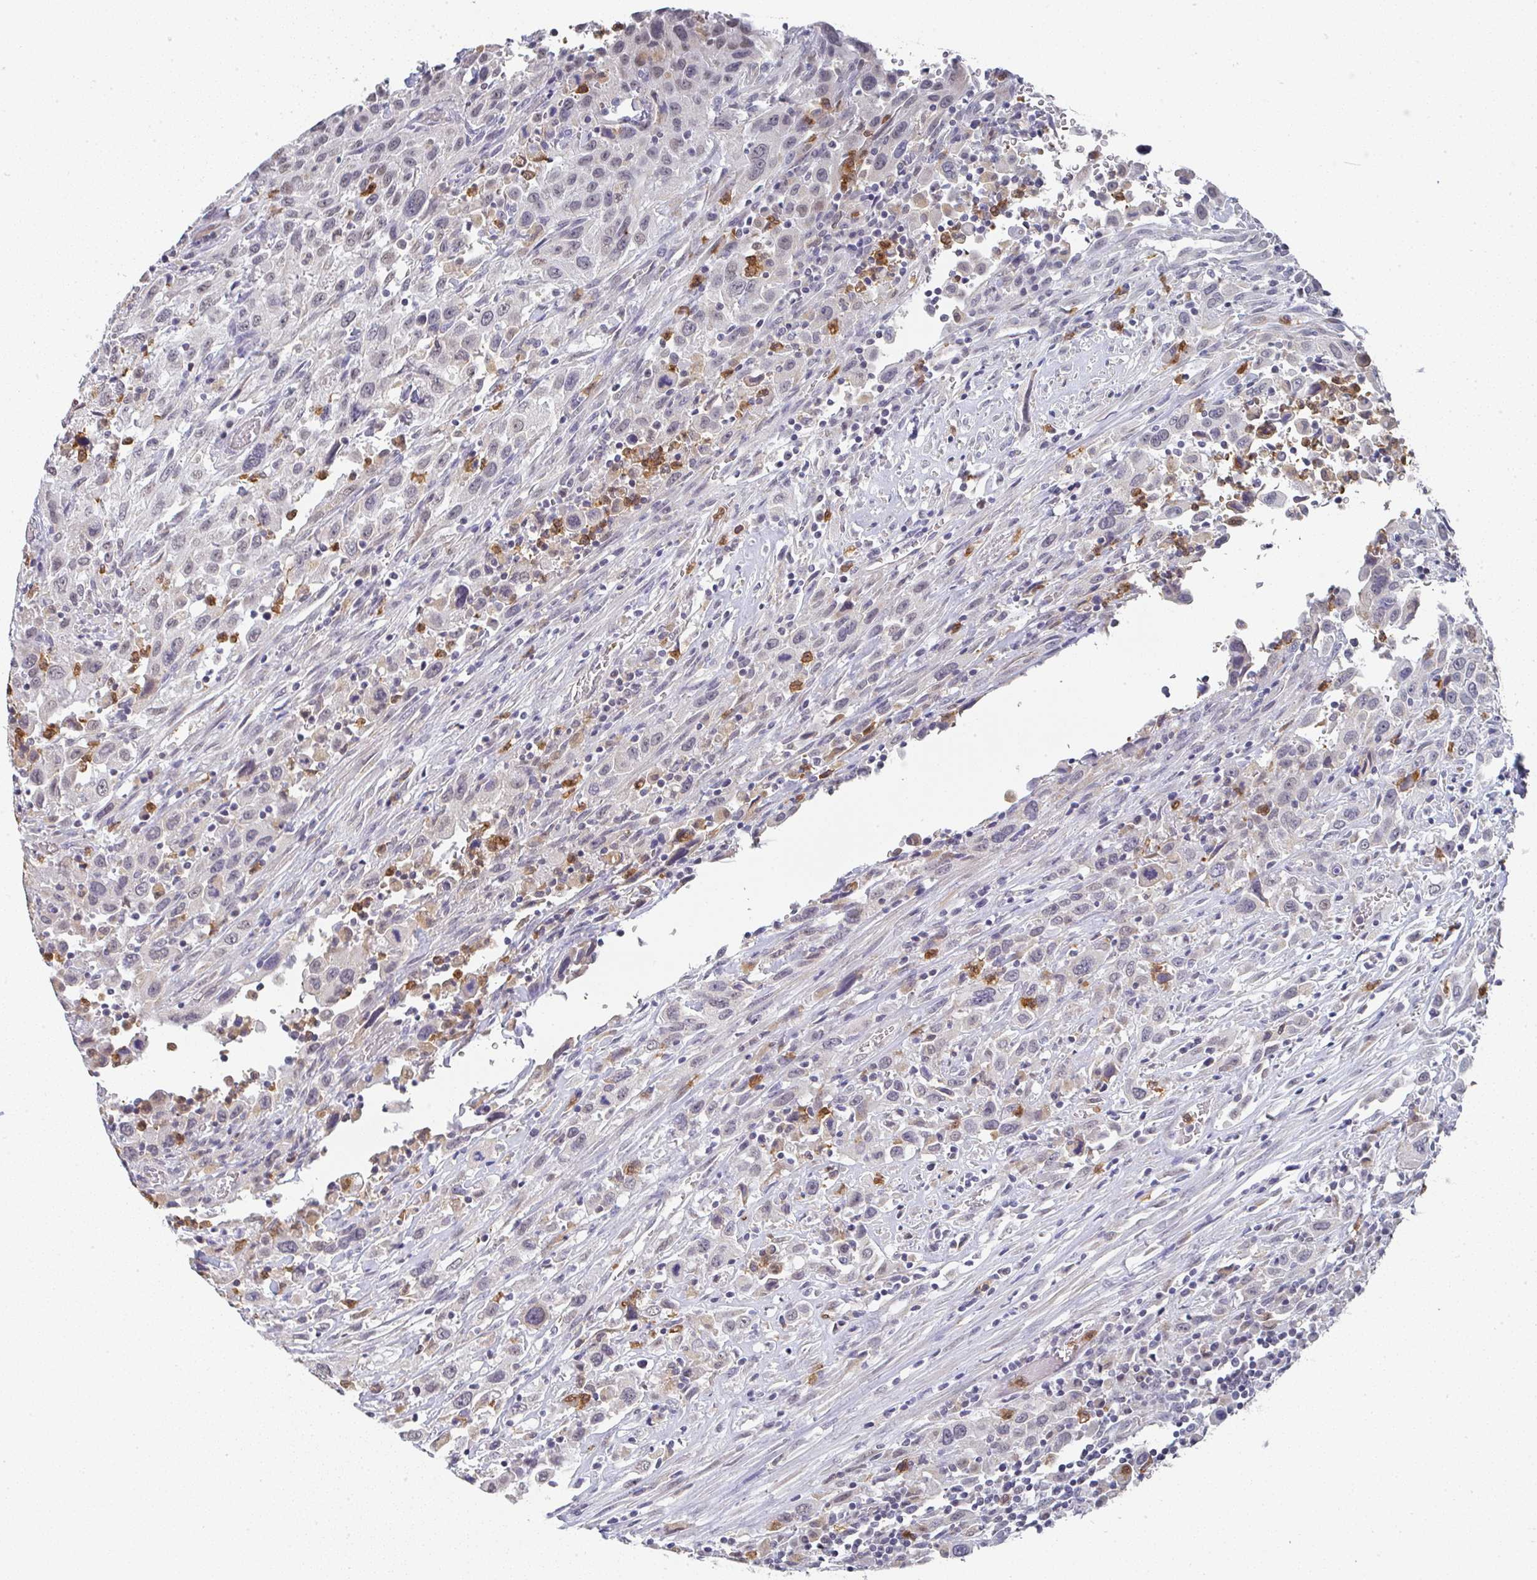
{"staining": {"intensity": "weak", "quantity": "<25%", "location": "nuclear"}, "tissue": "urothelial cancer", "cell_type": "Tumor cells", "image_type": "cancer", "snomed": [{"axis": "morphology", "description": "Urothelial carcinoma, High grade"}, {"axis": "topography", "description": "Urinary bladder"}], "caption": "A photomicrograph of urothelial cancer stained for a protein shows no brown staining in tumor cells.", "gene": "NCF1", "patient": {"sex": "male", "age": 61}}